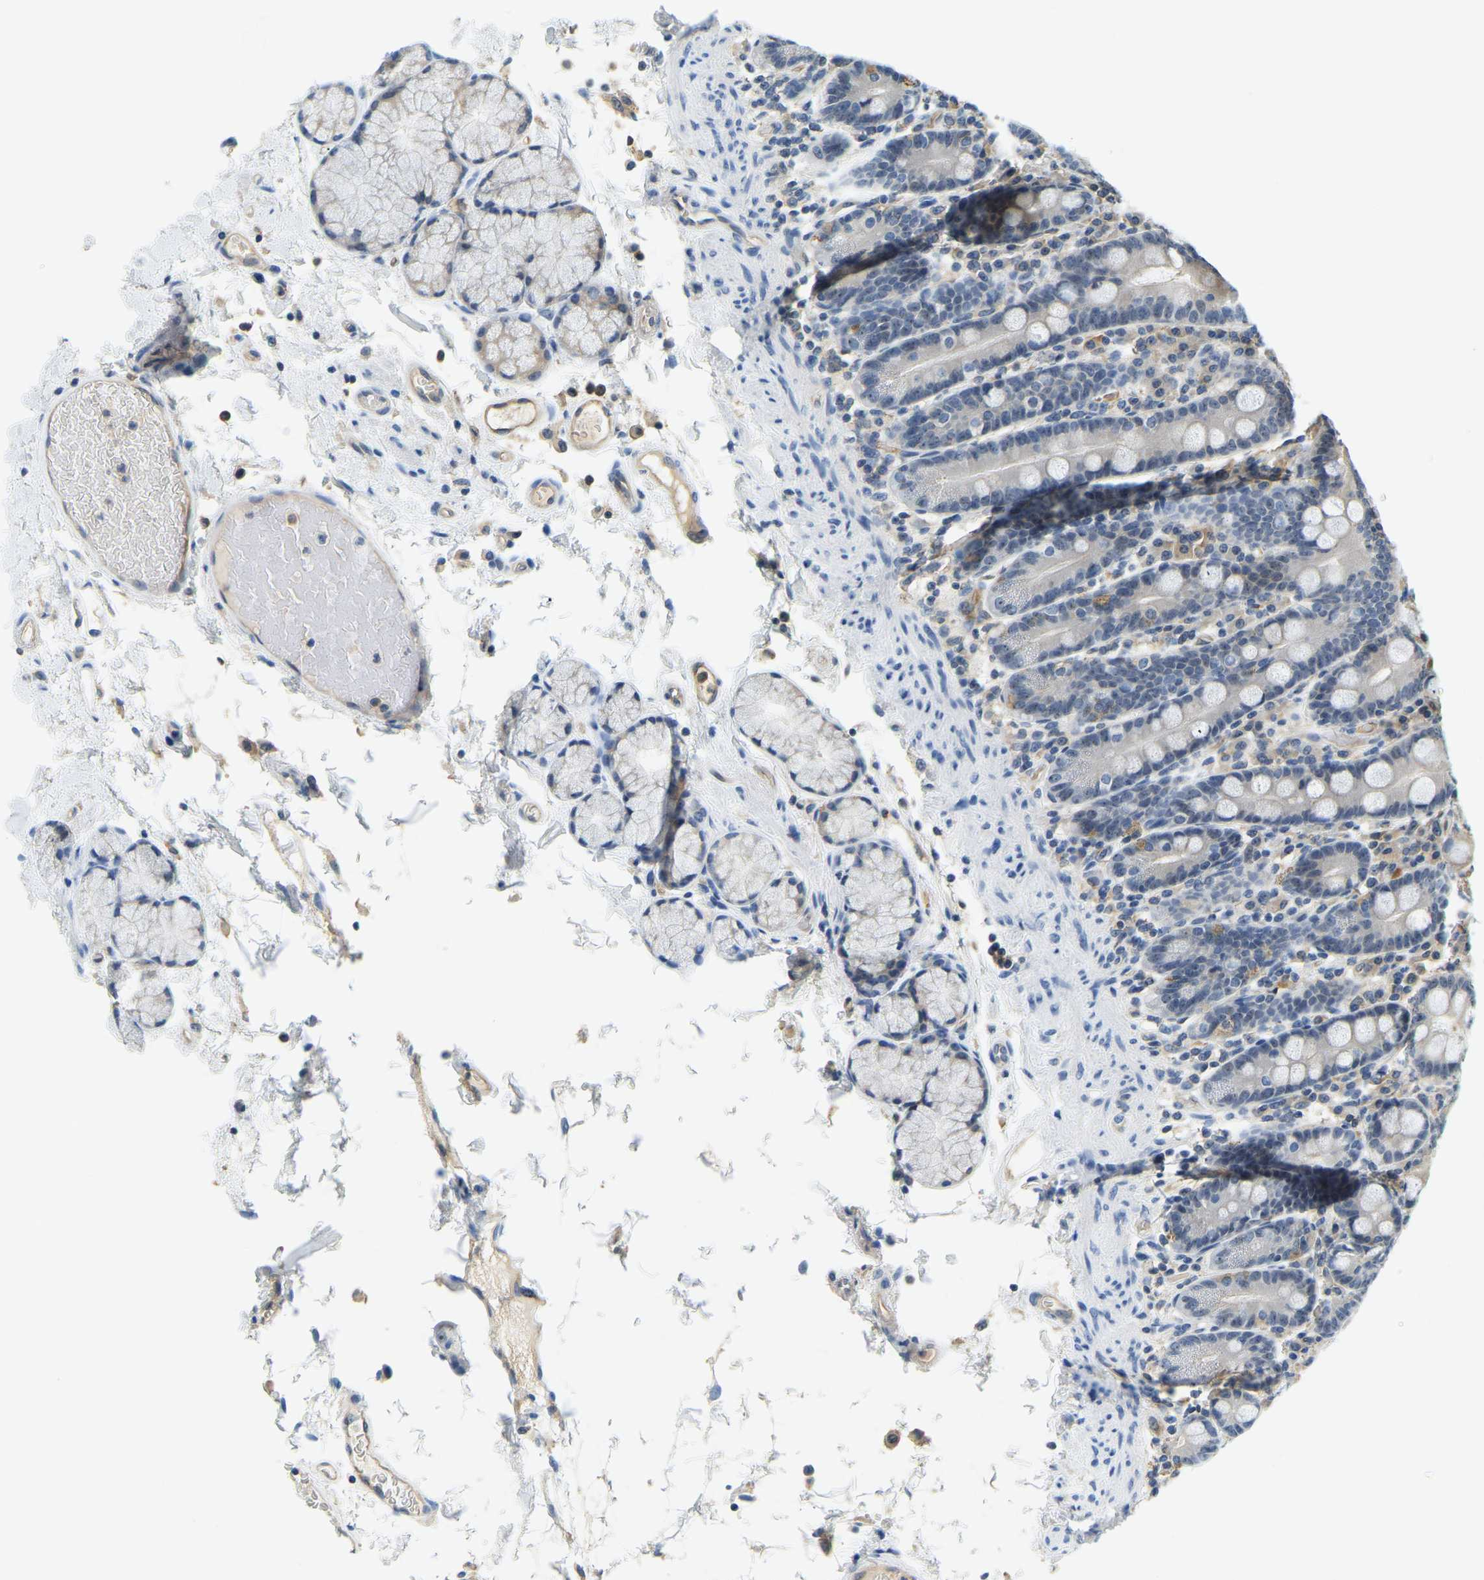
{"staining": {"intensity": "weak", "quantity": "<25%", "location": "cytoplasmic/membranous"}, "tissue": "duodenum", "cell_type": "Glandular cells", "image_type": "normal", "snomed": [{"axis": "morphology", "description": "Normal tissue, NOS"}, {"axis": "topography", "description": "Small intestine, NOS"}], "caption": "Duodenum was stained to show a protein in brown. There is no significant expression in glandular cells. Nuclei are stained in blue.", "gene": "RRP1", "patient": {"sex": "female", "age": 71}}